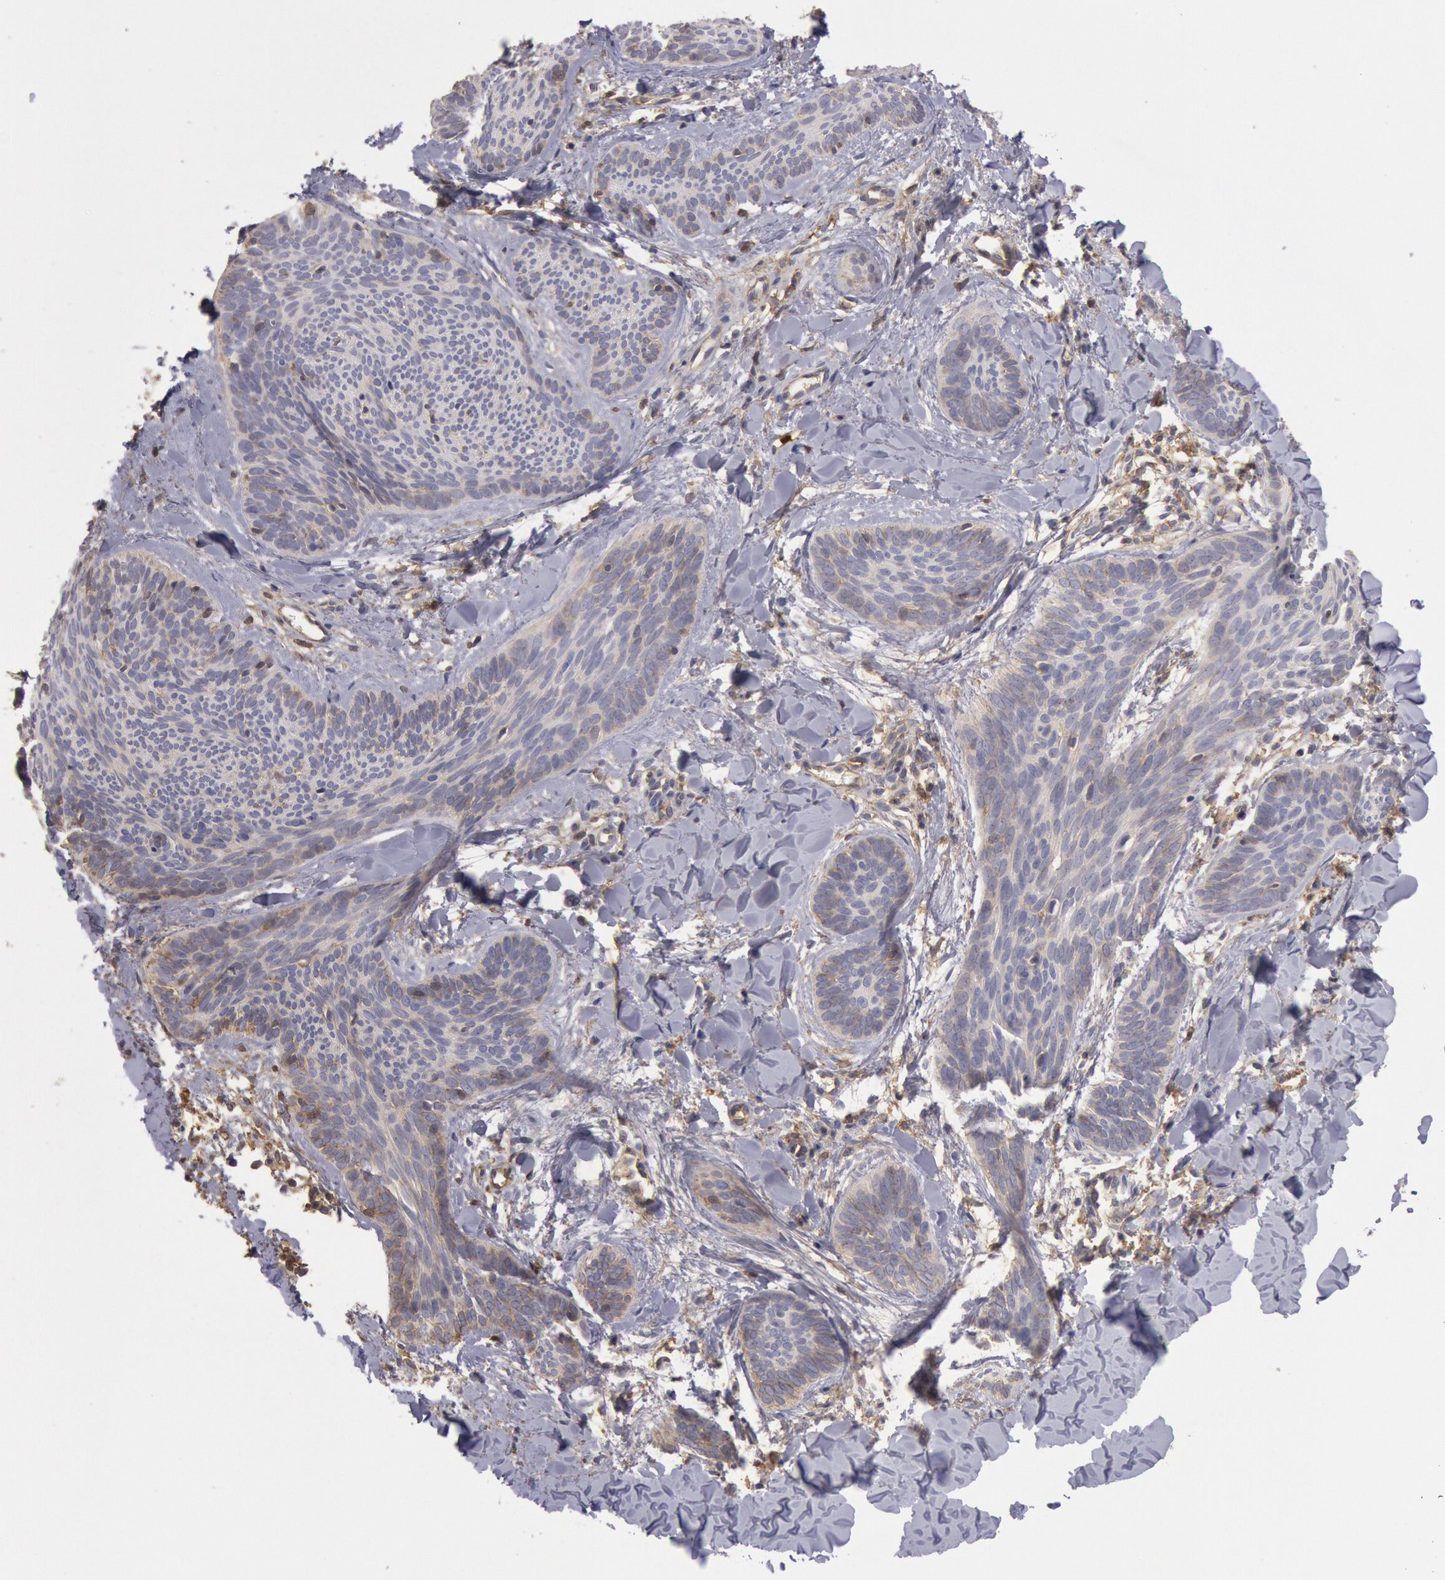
{"staining": {"intensity": "weak", "quantity": "<25%", "location": "cytoplasmic/membranous"}, "tissue": "skin cancer", "cell_type": "Tumor cells", "image_type": "cancer", "snomed": [{"axis": "morphology", "description": "Basal cell carcinoma"}, {"axis": "topography", "description": "Skin"}], "caption": "Histopathology image shows no protein expression in tumor cells of skin cancer tissue. (Immunohistochemistry, brightfield microscopy, high magnification).", "gene": "SNAP23", "patient": {"sex": "female", "age": 81}}